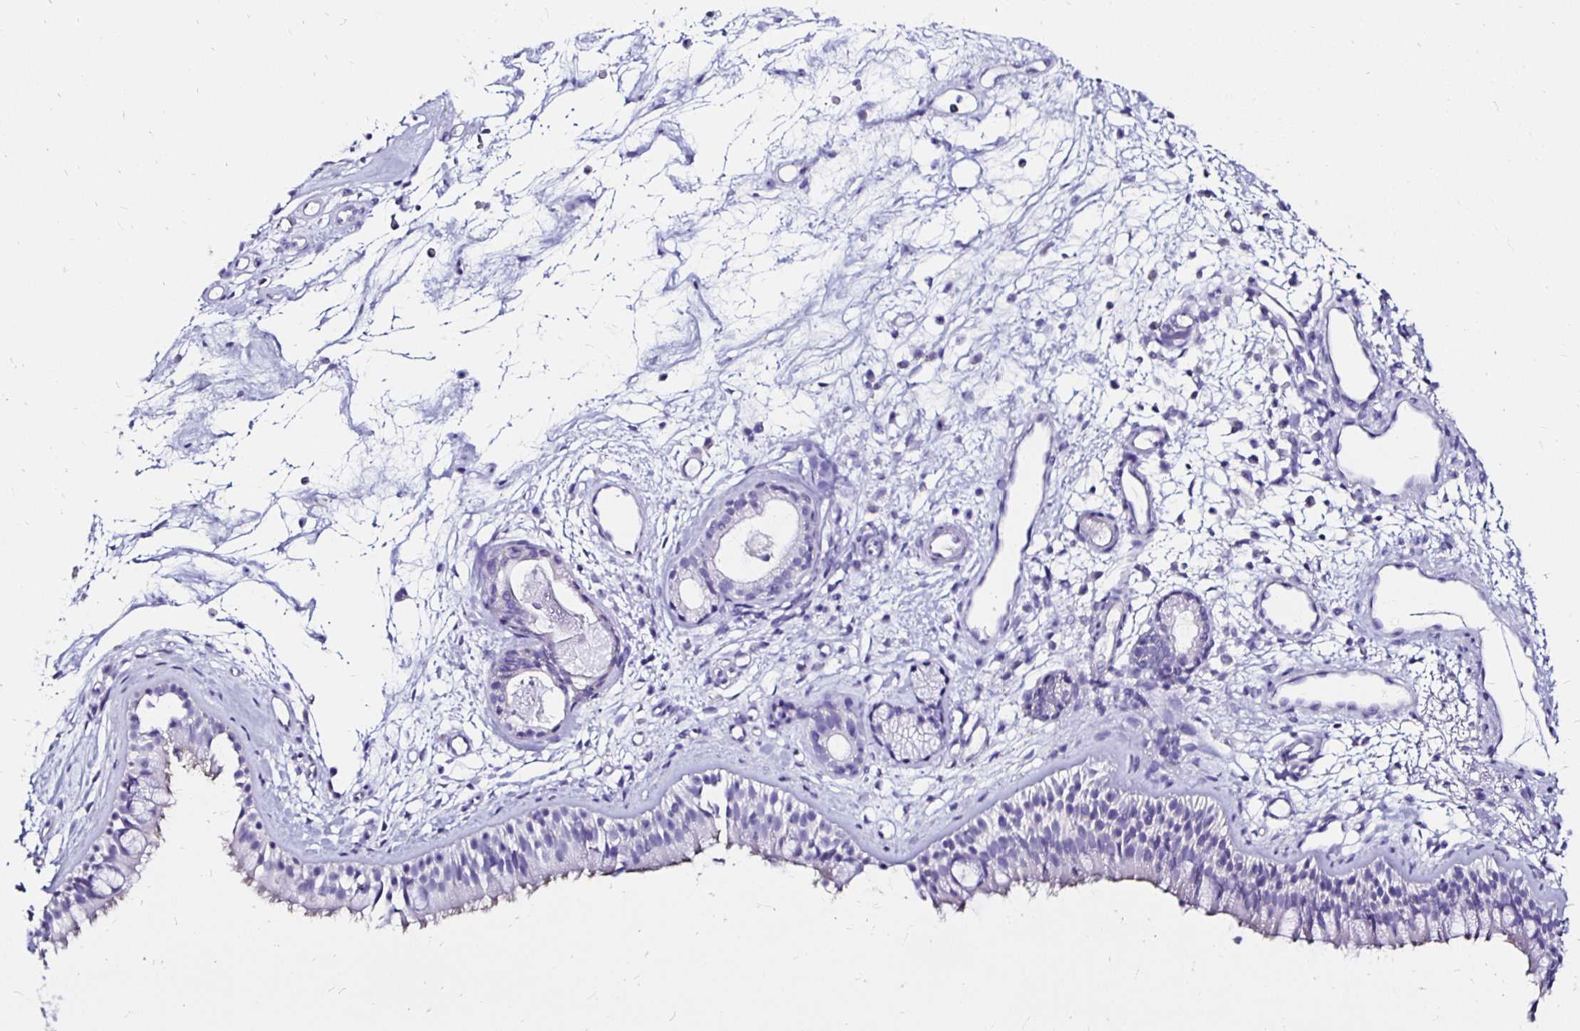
{"staining": {"intensity": "negative", "quantity": "none", "location": "none"}, "tissue": "nasopharynx", "cell_type": "Respiratory epithelial cells", "image_type": "normal", "snomed": [{"axis": "morphology", "description": "Normal tissue, NOS"}, {"axis": "topography", "description": "Nasopharynx"}], "caption": "This photomicrograph is of benign nasopharynx stained with immunohistochemistry (IHC) to label a protein in brown with the nuclei are counter-stained blue. There is no expression in respiratory epithelial cells. The staining was performed using DAB to visualize the protein expression in brown, while the nuclei were stained in blue with hematoxylin (Magnification: 20x).", "gene": "KCNT1", "patient": {"sex": "female", "age": 70}}